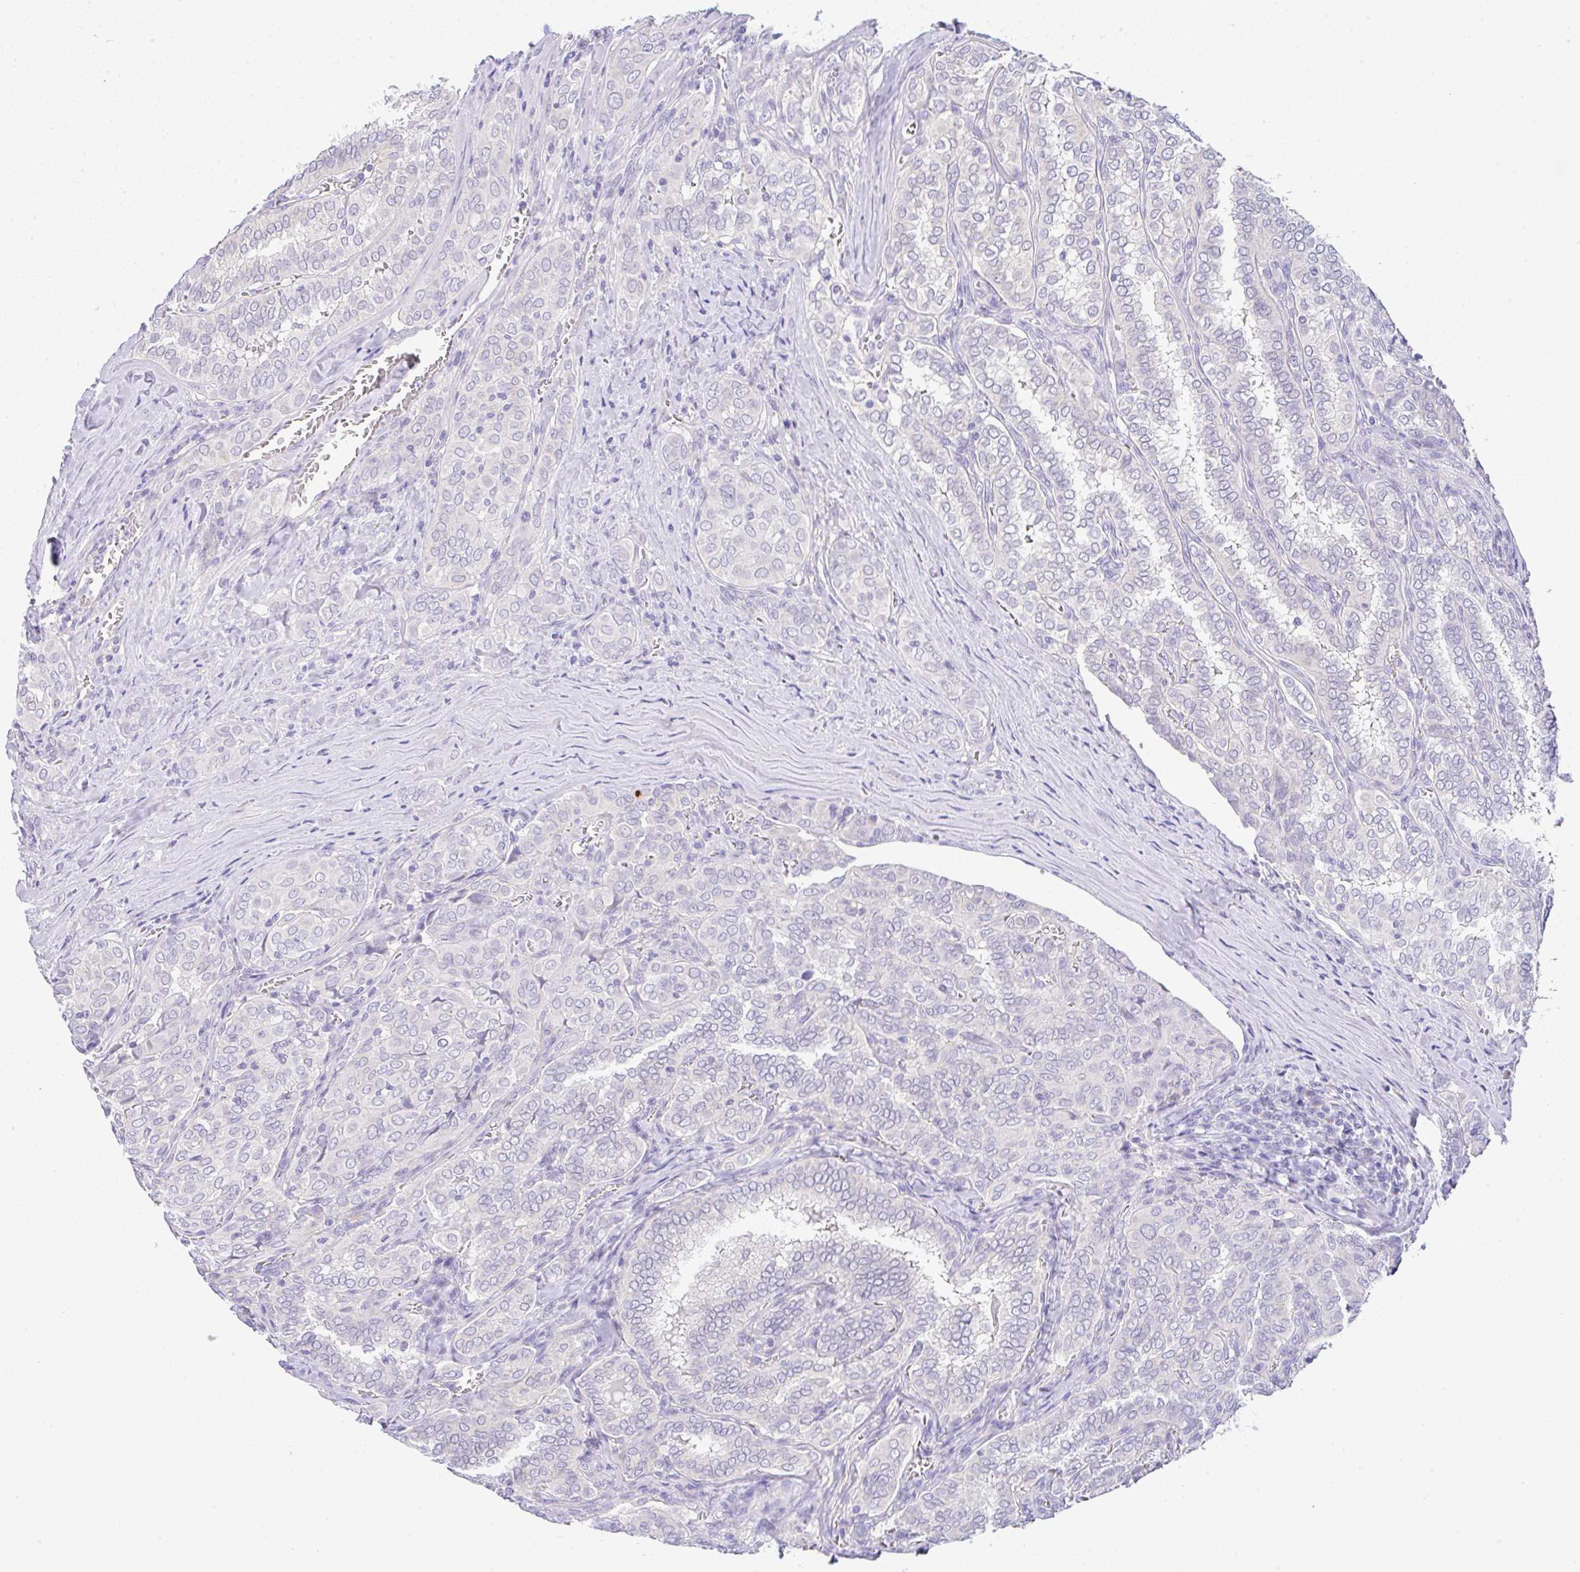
{"staining": {"intensity": "negative", "quantity": "none", "location": "none"}, "tissue": "thyroid cancer", "cell_type": "Tumor cells", "image_type": "cancer", "snomed": [{"axis": "morphology", "description": "Papillary adenocarcinoma, NOS"}, {"axis": "topography", "description": "Thyroid gland"}], "caption": "High power microscopy micrograph of an immunohistochemistry (IHC) histopathology image of thyroid papillary adenocarcinoma, revealing no significant positivity in tumor cells. The staining was performed using DAB to visualize the protein expression in brown, while the nuclei were stained in blue with hematoxylin (Magnification: 20x).", "gene": "SERPINE3", "patient": {"sex": "female", "age": 30}}